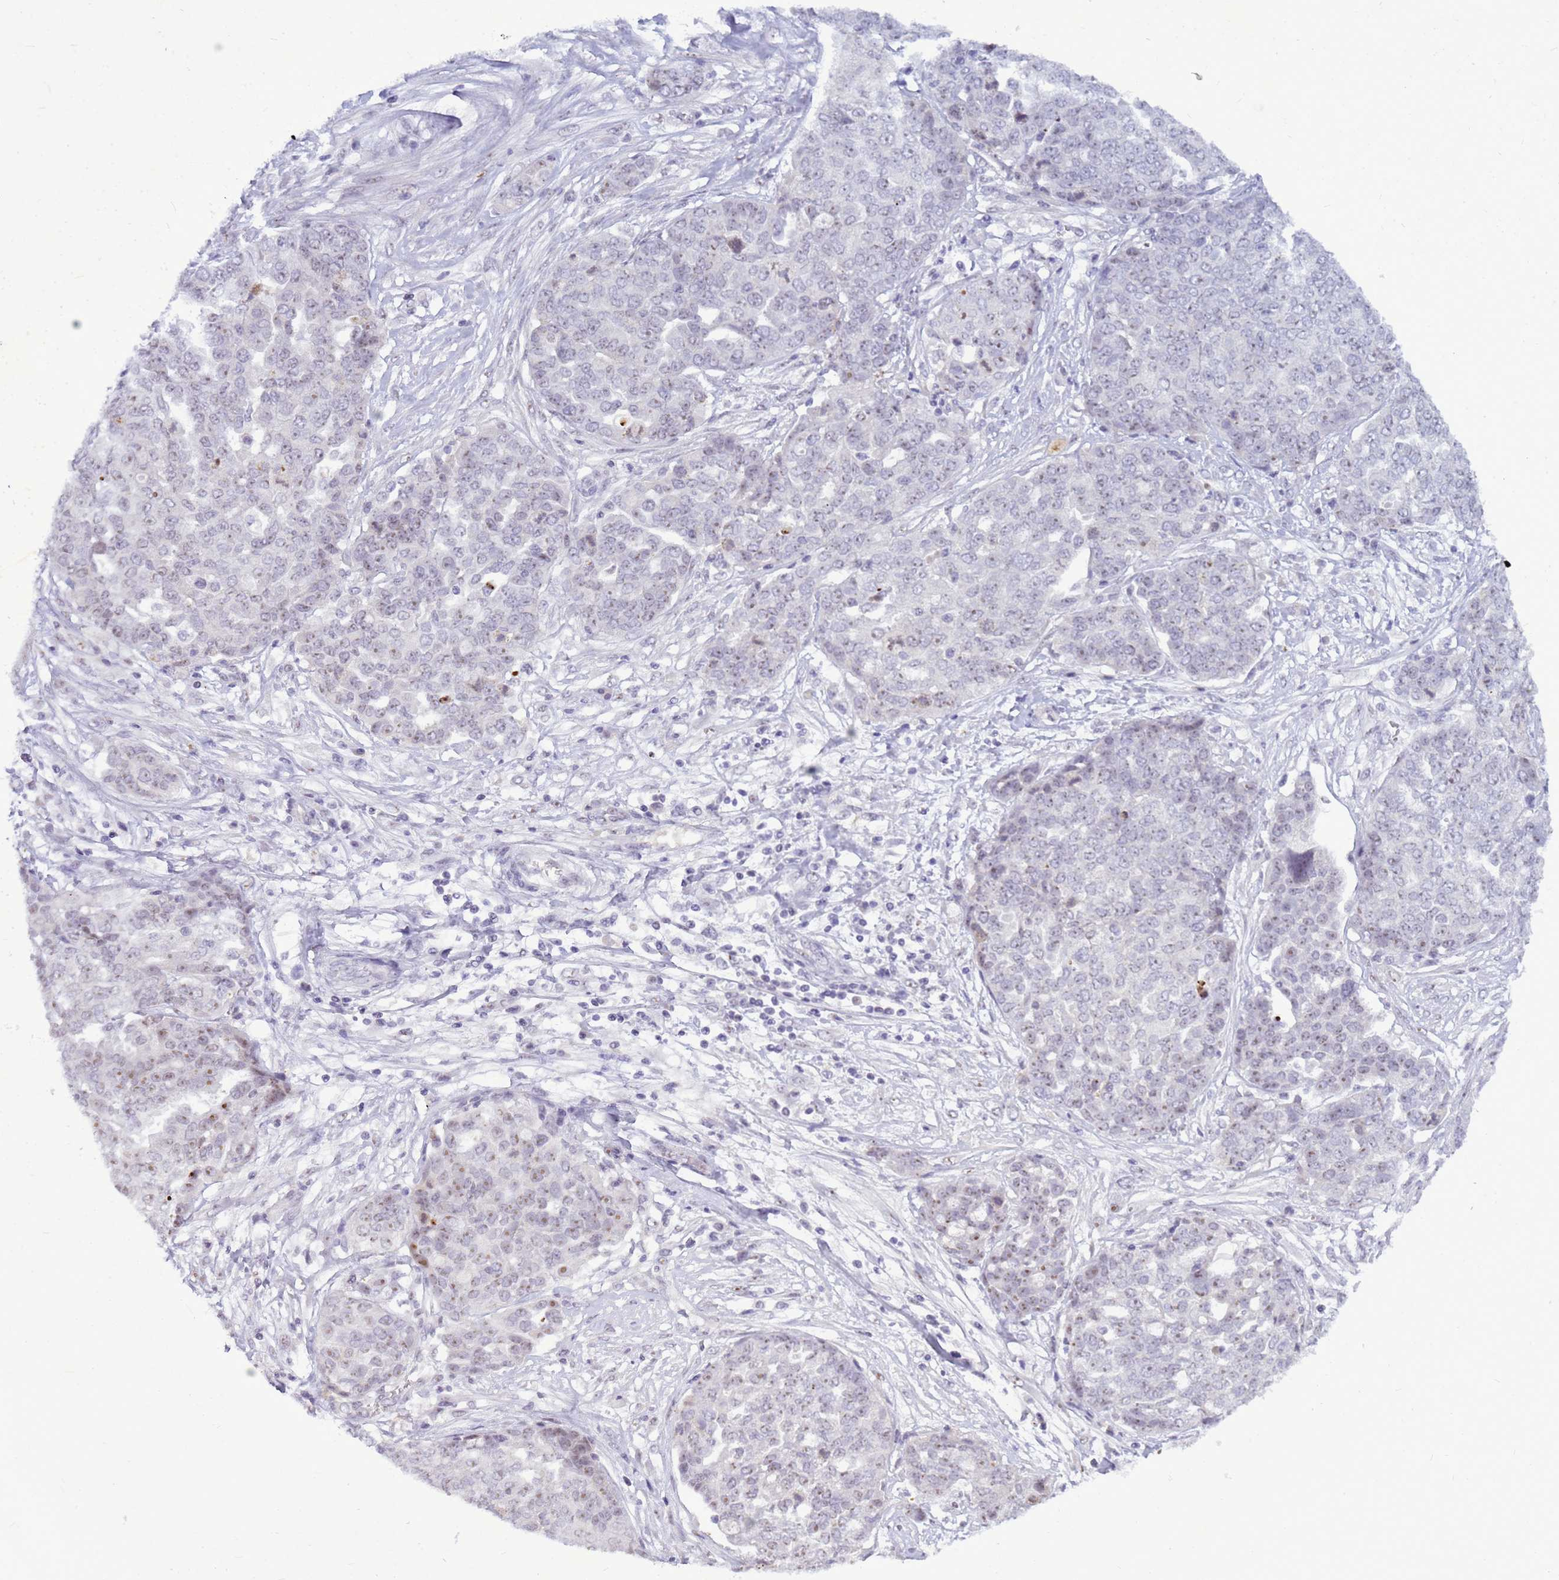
{"staining": {"intensity": "moderate", "quantity": "<25%", "location": "nuclear"}, "tissue": "ovarian cancer", "cell_type": "Tumor cells", "image_type": "cancer", "snomed": [{"axis": "morphology", "description": "Cystadenocarcinoma, serous, NOS"}, {"axis": "topography", "description": "Soft tissue"}, {"axis": "topography", "description": "Ovary"}], "caption": "Ovarian cancer (serous cystadenocarcinoma) stained with IHC exhibits moderate nuclear expression in approximately <25% of tumor cells.", "gene": "DMRTC2", "patient": {"sex": "female", "age": 57}}